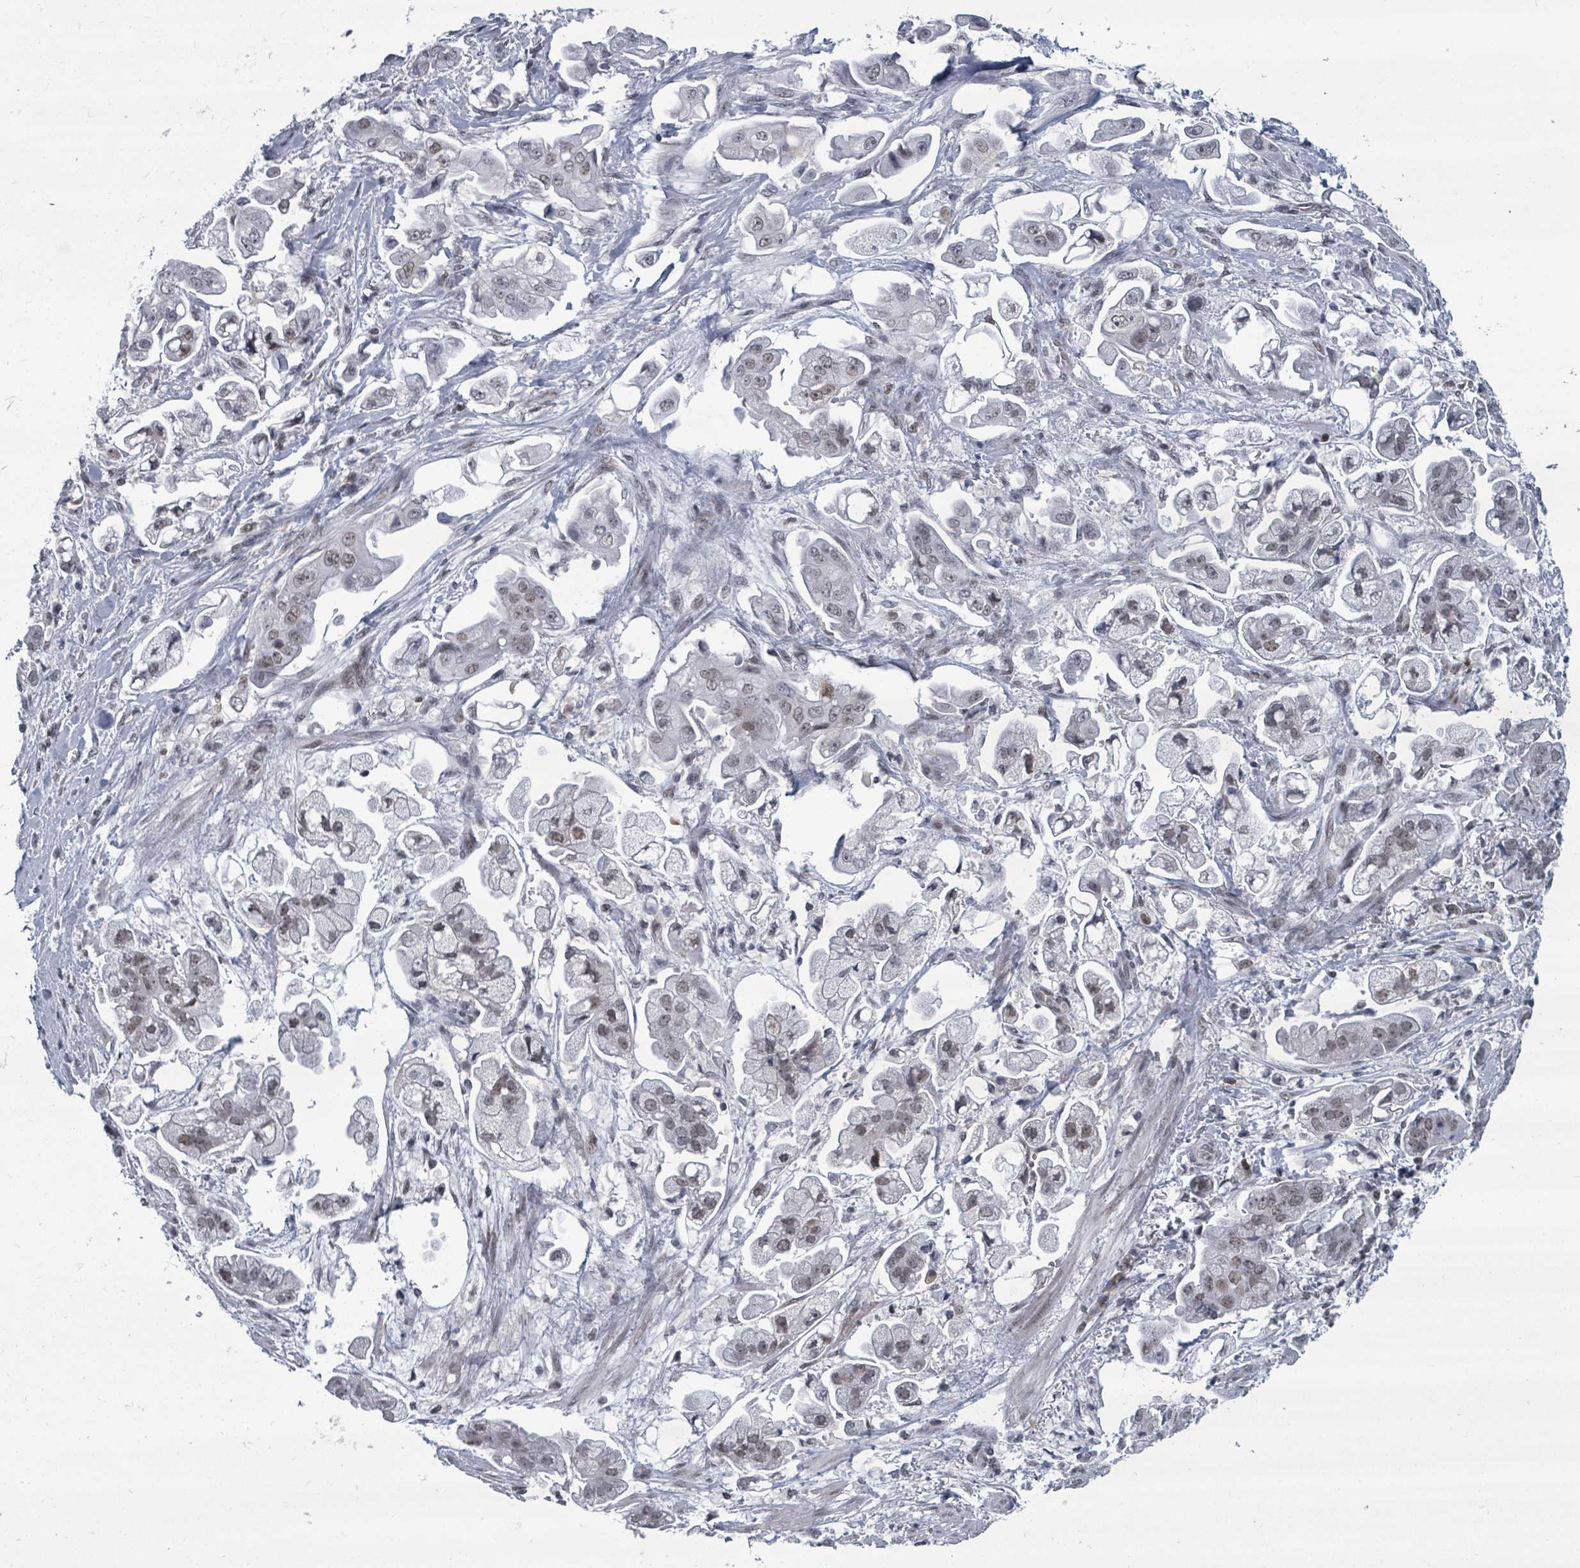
{"staining": {"intensity": "weak", "quantity": "<25%", "location": "nuclear"}, "tissue": "stomach cancer", "cell_type": "Tumor cells", "image_type": "cancer", "snomed": [{"axis": "morphology", "description": "Adenocarcinoma, NOS"}, {"axis": "topography", "description": "Stomach"}], "caption": "Stomach adenocarcinoma stained for a protein using immunohistochemistry exhibits no positivity tumor cells.", "gene": "ERCC5", "patient": {"sex": "male", "age": 62}}